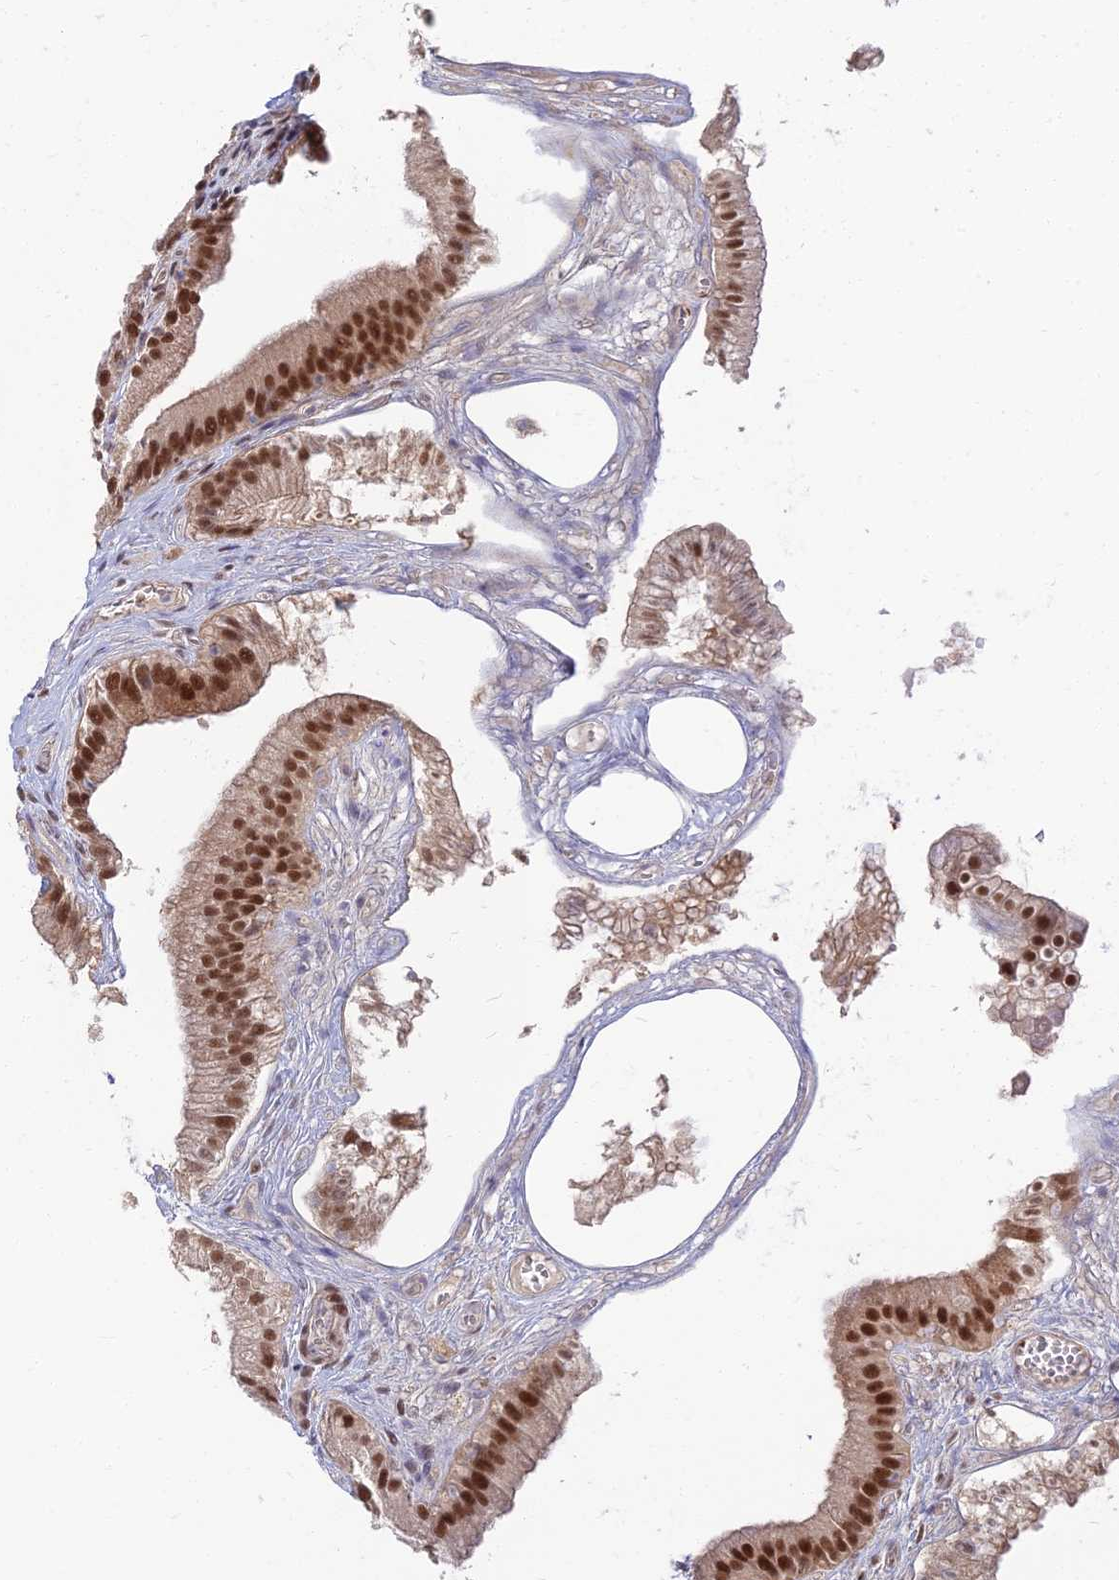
{"staining": {"intensity": "strong", "quantity": ">75%", "location": "cytoplasmic/membranous,nuclear"}, "tissue": "gallbladder", "cell_type": "Glandular cells", "image_type": "normal", "snomed": [{"axis": "morphology", "description": "Normal tissue, NOS"}, {"axis": "topography", "description": "Gallbladder"}], "caption": "Gallbladder stained with immunohistochemistry (IHC) shows strong cytoplasmic/membranous,nuclear positivity in approximately >75% of glandular cells.", "gene": "TCEA2", "patient": {"sex": "female", "age": 54}}